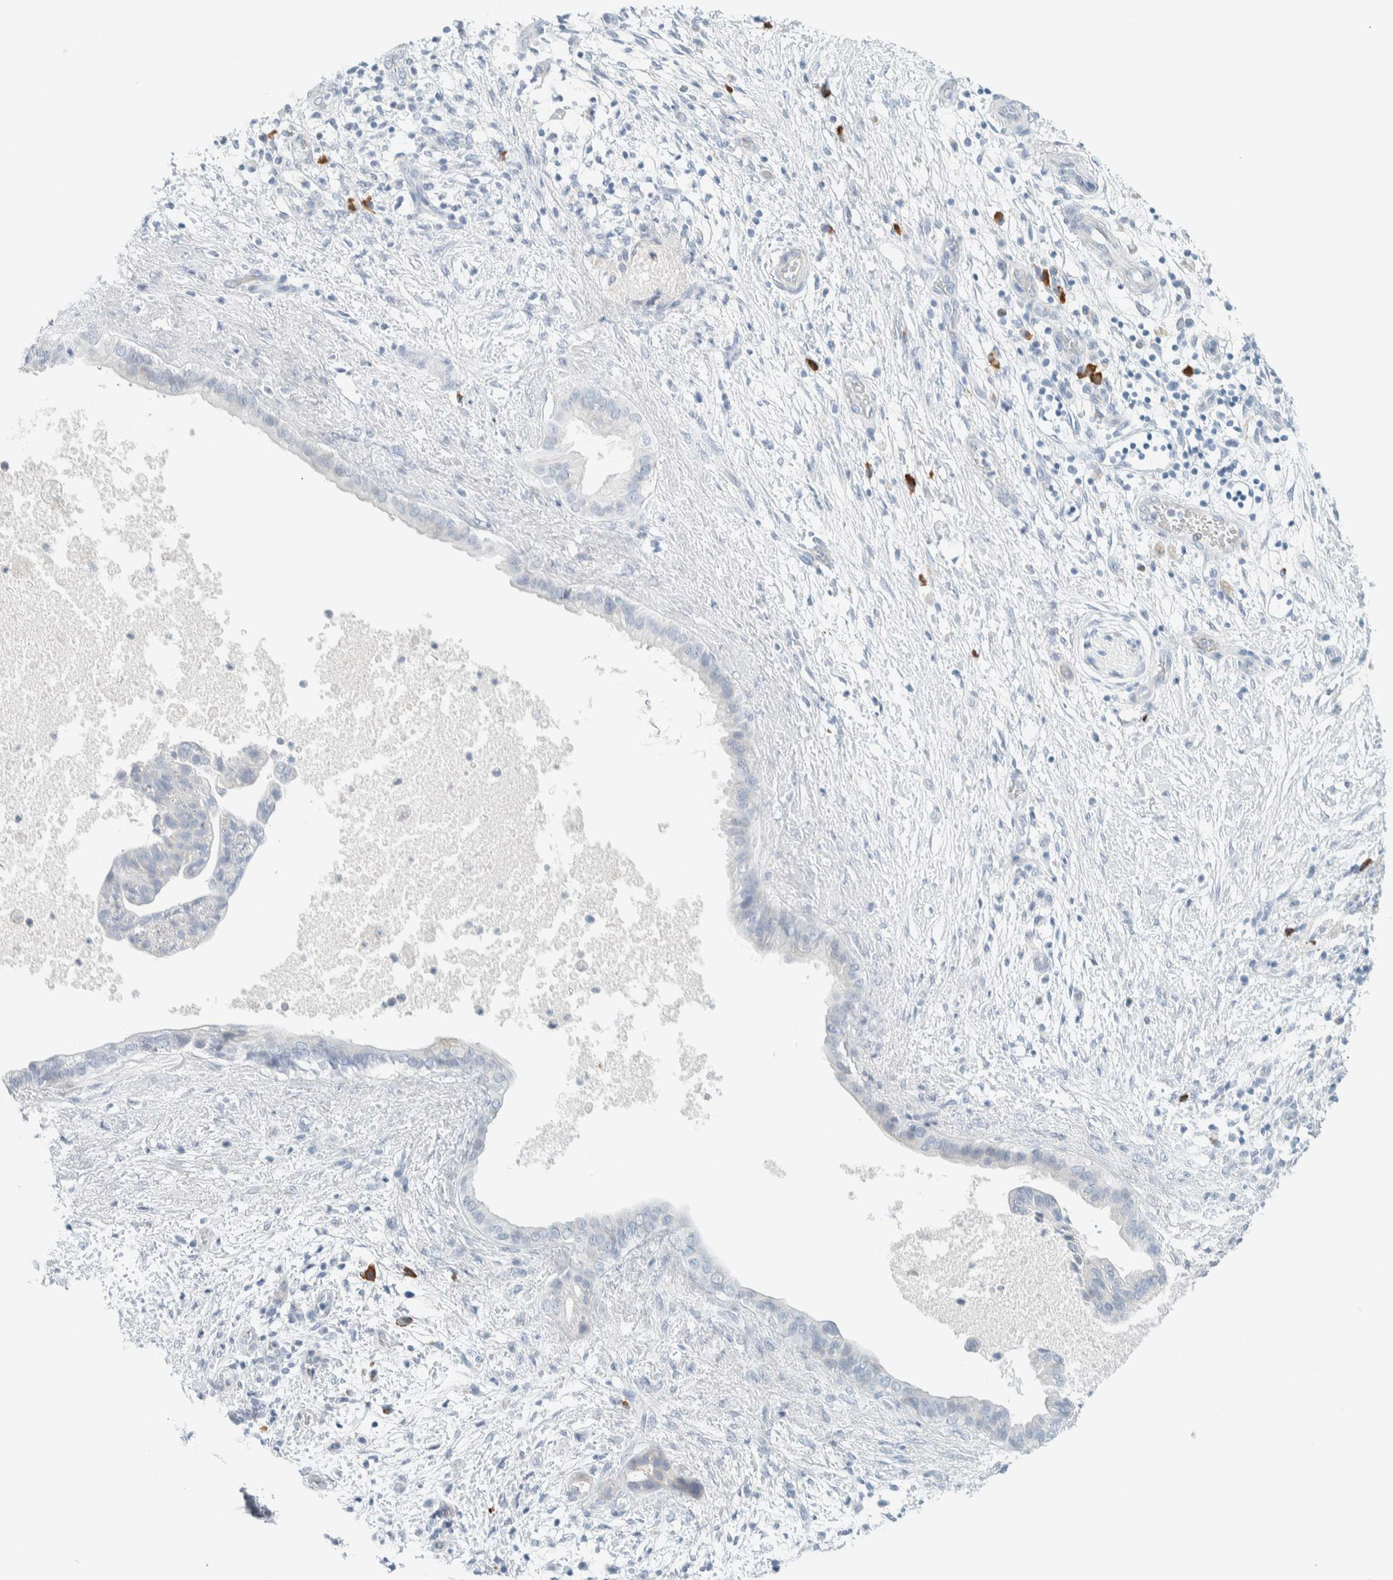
{"staining": {"intensity": "negative", "quantity": "none", "location": "none"}, "tissue": "pancreatic cancer", "cell_type": "Tumor cells", "image_type": "cancer", "snomed": [{"axis": "morphology", "description": "Adenocarcinoma, NOS"}, {"axis": "topography", "description": "Pancreas"}], "caption": "This is an IHC micrograph of human pancreatic cancer (adenocarcinoma). There is no positivity in tumor cells.", "gene": "ARHGAP27", "patient": {"sex": "female", "age": 78}}